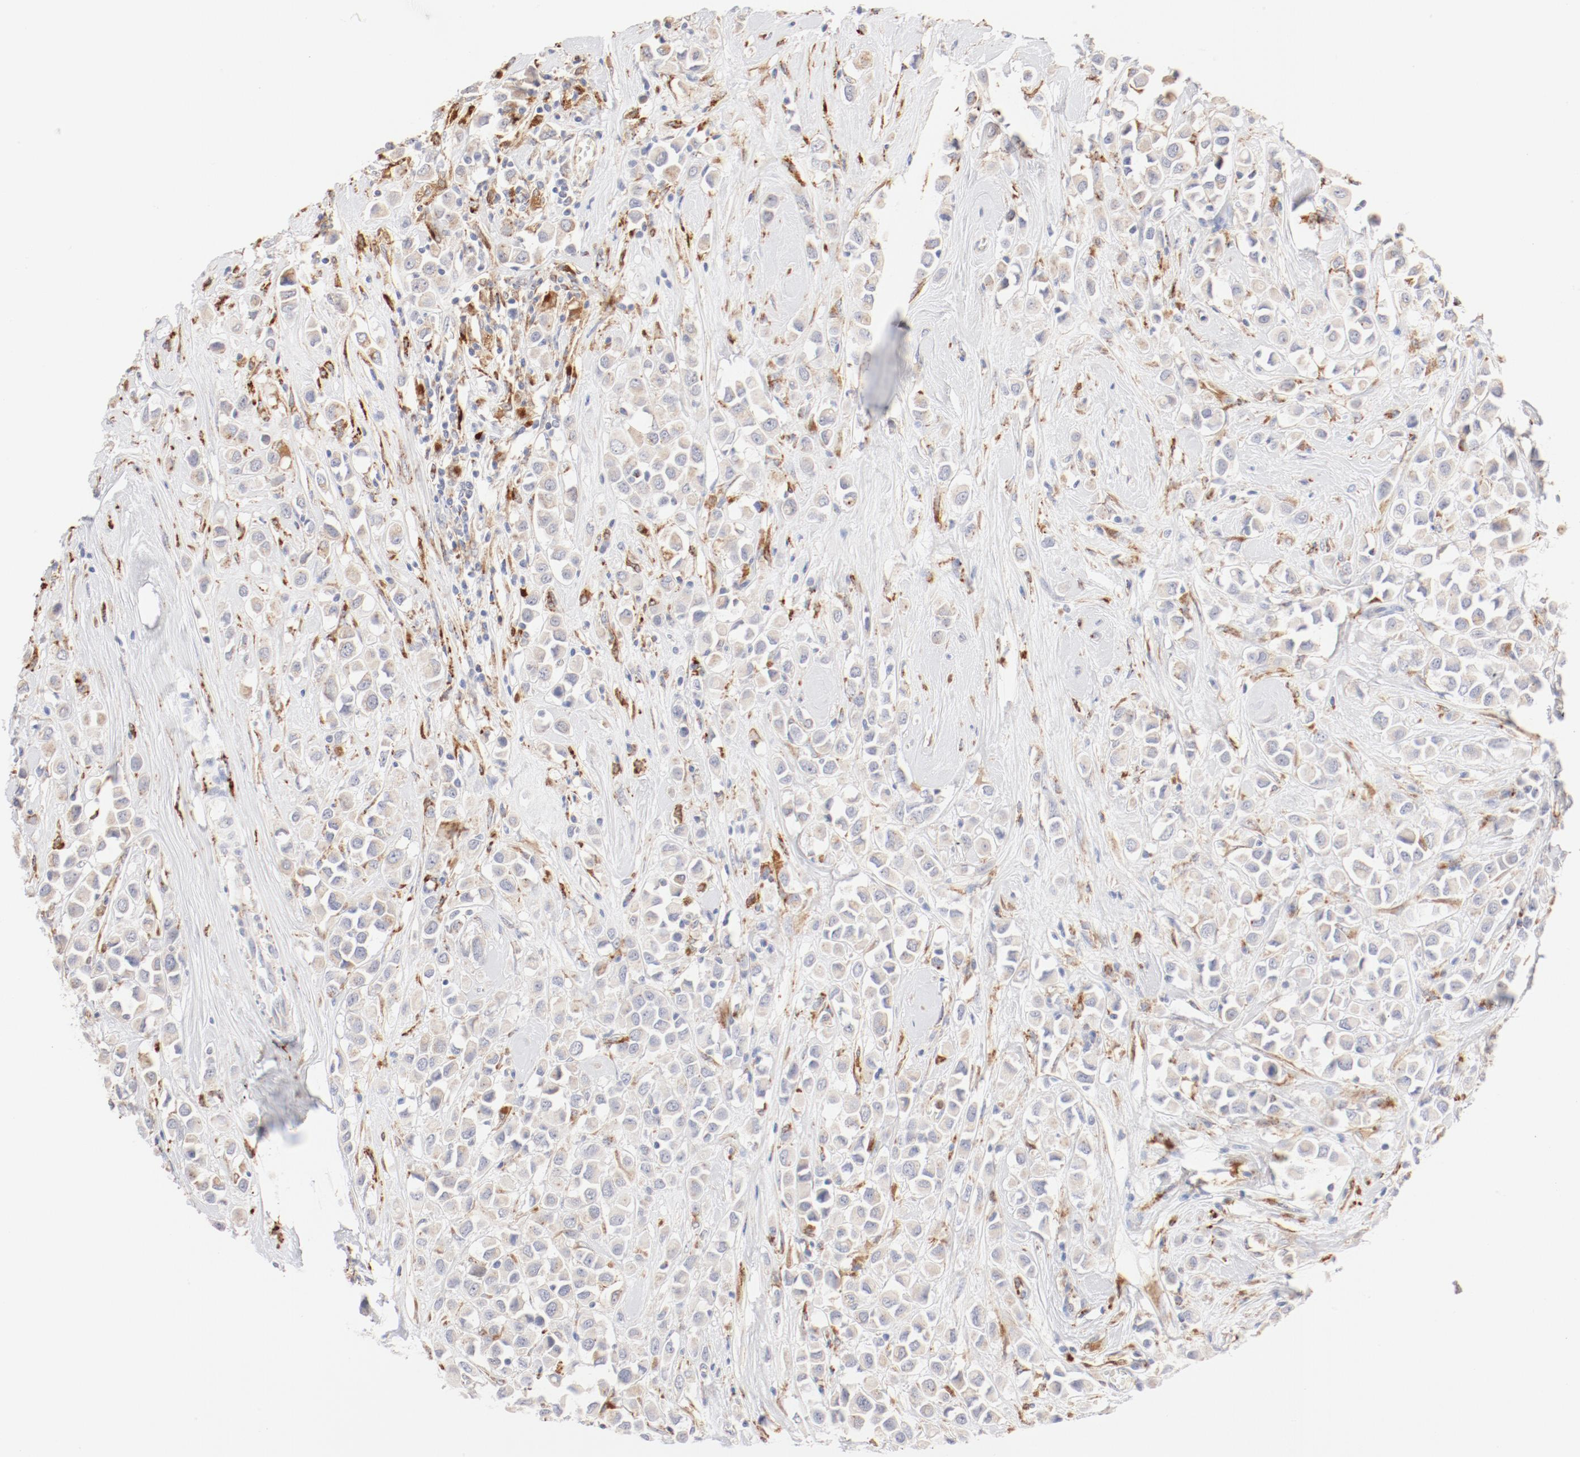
{"staining": {"intensity": "weak", "quantity": "25%-75%", "location": "cytoplasmic/membranous"}, "tissue": "breast cancer", "cell_type": "Tumor cells", "image_type": "cancer", "snomed": [{"axis": "morphology", "description": "Duct carcinoma"}, {"axis": "topography", "description": "Breast"}], "caption": "Weak cytoplasmic/membranous expression for a protein is identified in about 25%-75% of tumor cells of breast cancer (intraductal carcinoma) using immunohistochemistry (IHC).", "gene": "CTSH", "patient": {"sex": "female", "age": 61}}